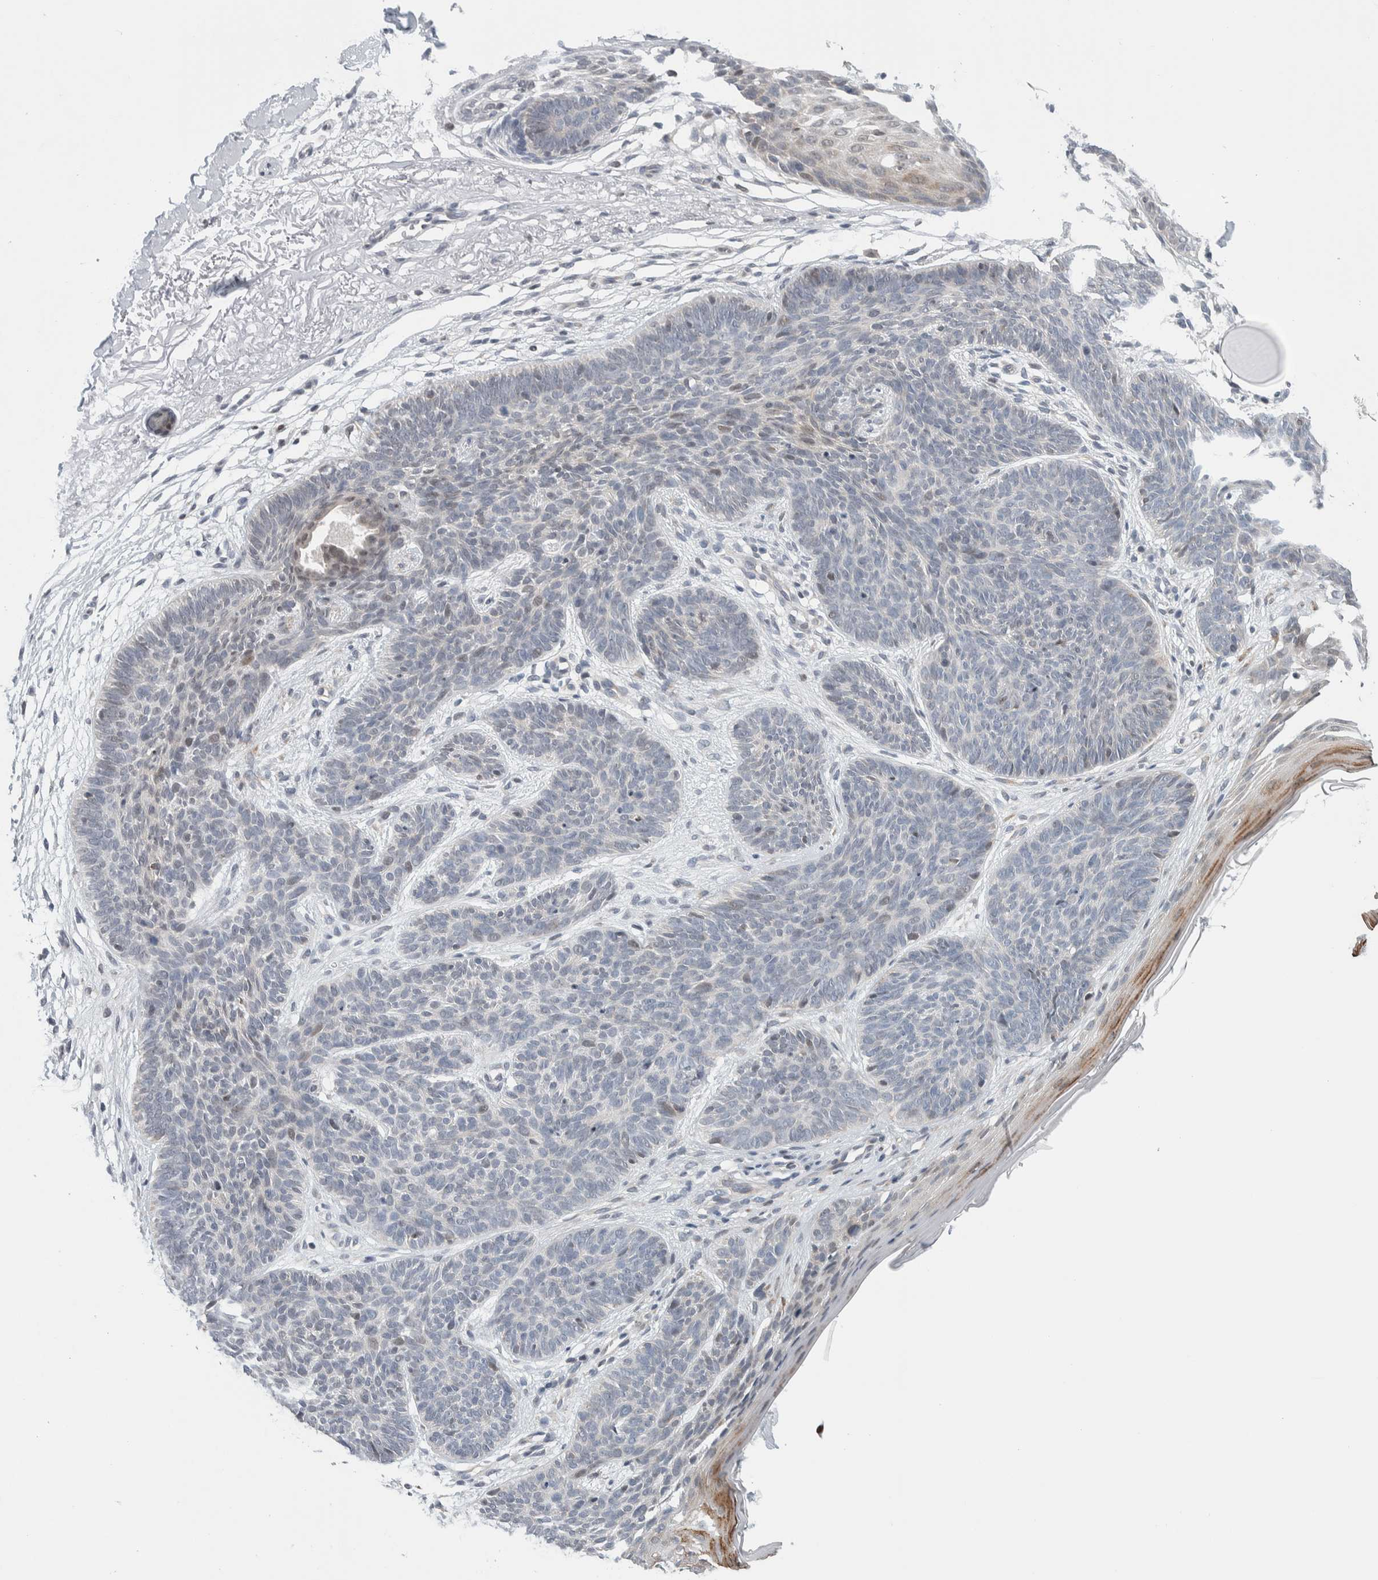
{"staining": {"intensity": "negative", "quantity": "none", "location": "none"}, "tissue": "skin cancer", "cell_type": "Tumor cells", "image_type": "cancer", "snomed": [{"axis": "morphology", "description": "Basal cell carcinoma"}, {"axis": "topography", "description": "Skin"}], "caption": "An image of human skin cancer is negative for staining in tumor cells.", "gene": "NEUROD1", "patient": {"sex": "female", "age": 70}}